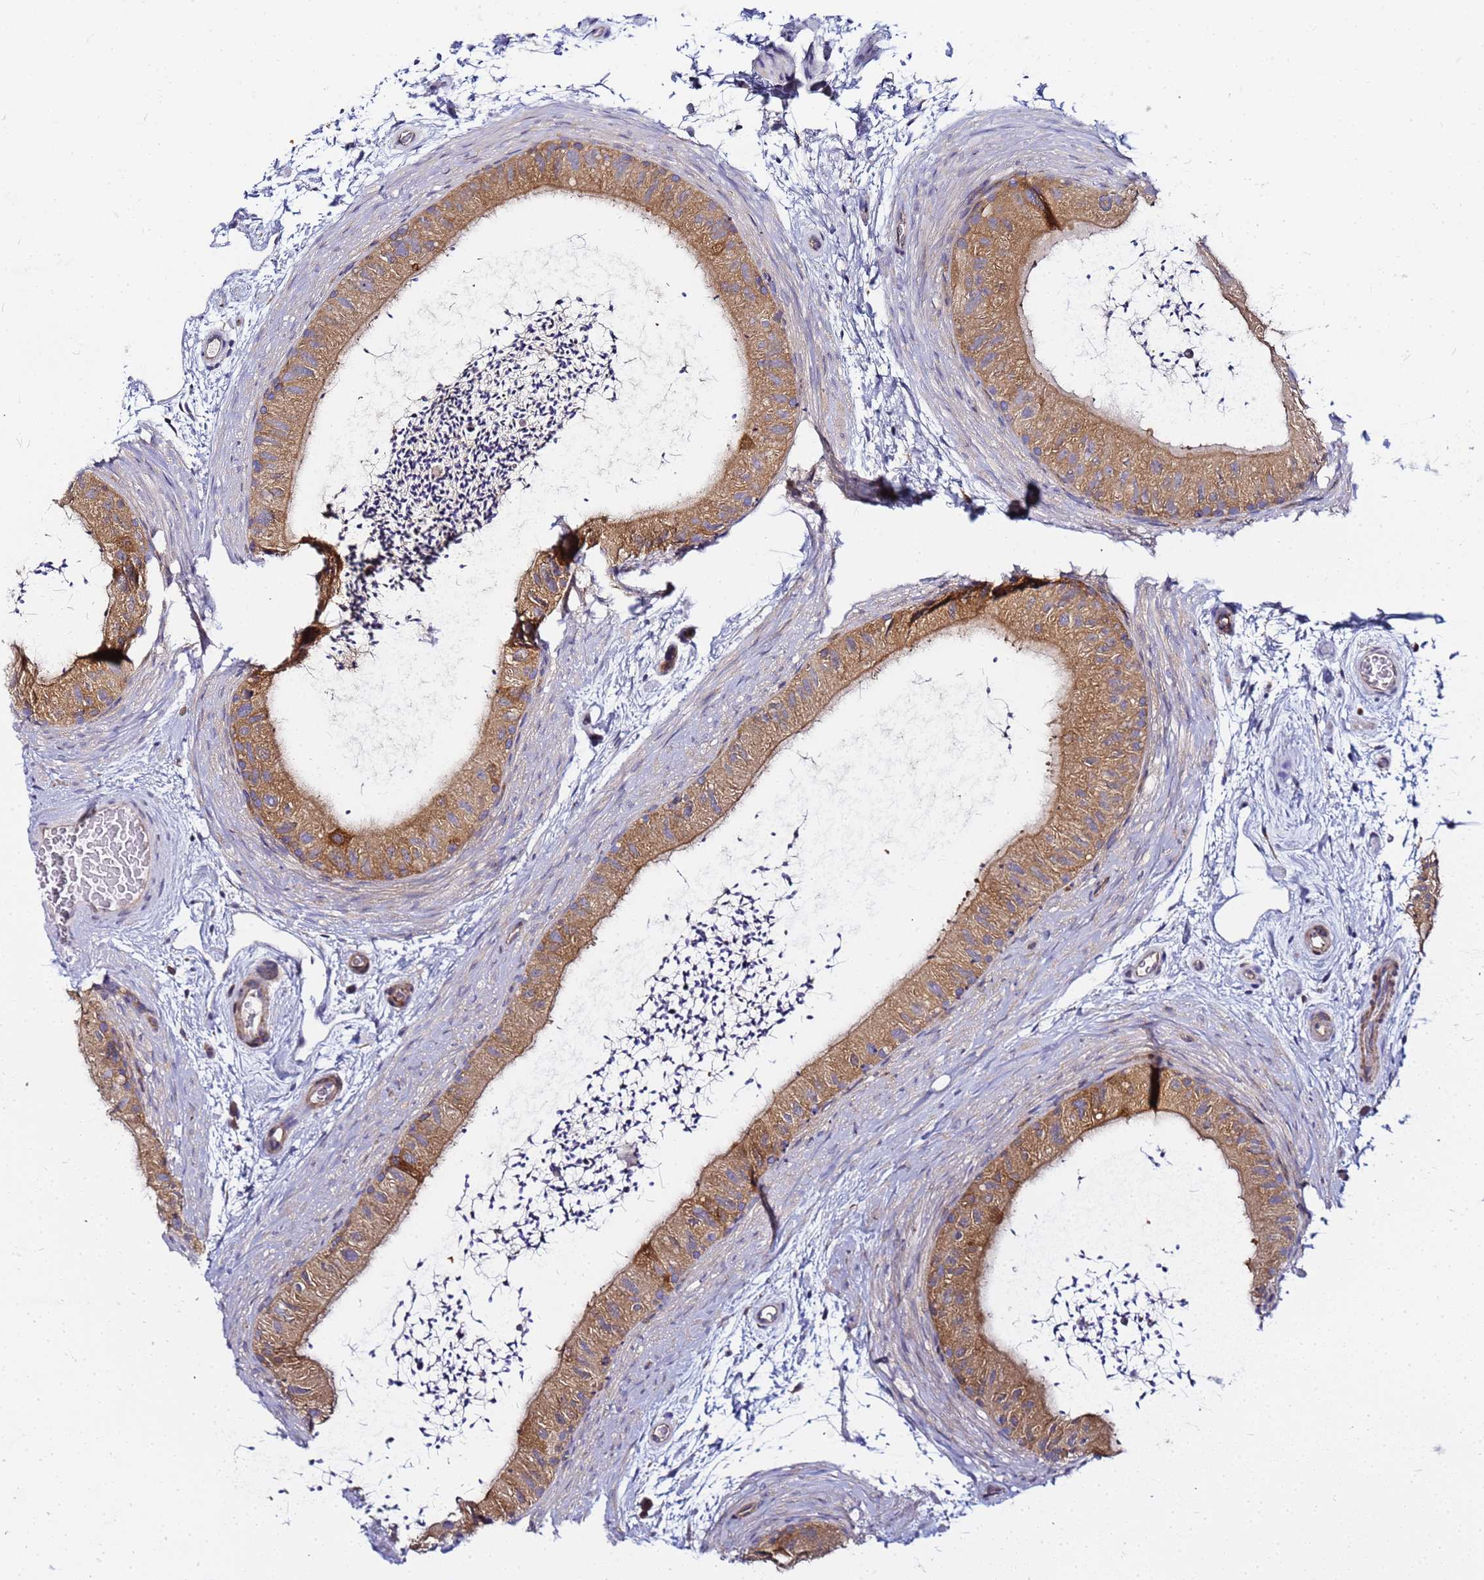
{"staining": {"intensity": "moderate", "quantity": ">75%", "location": "cytoplasmic/membranous"}, "tissue": "epididymis", "cell_type": "Glandular cells", "image_type": "normal", "snomed": [{"axis": "morphology", "description": "Normal tissue, NOS"}, {"axis": "topography", "description": "Epididymis"}], "caption": "Immunohistochemical staining of benign human epididymis exhibits moderate cytoplasmic/membranous protein positivity in about >75% of glandular cells.", "gene": "CHM", "patient": {"sex": "male", "age": 50}}